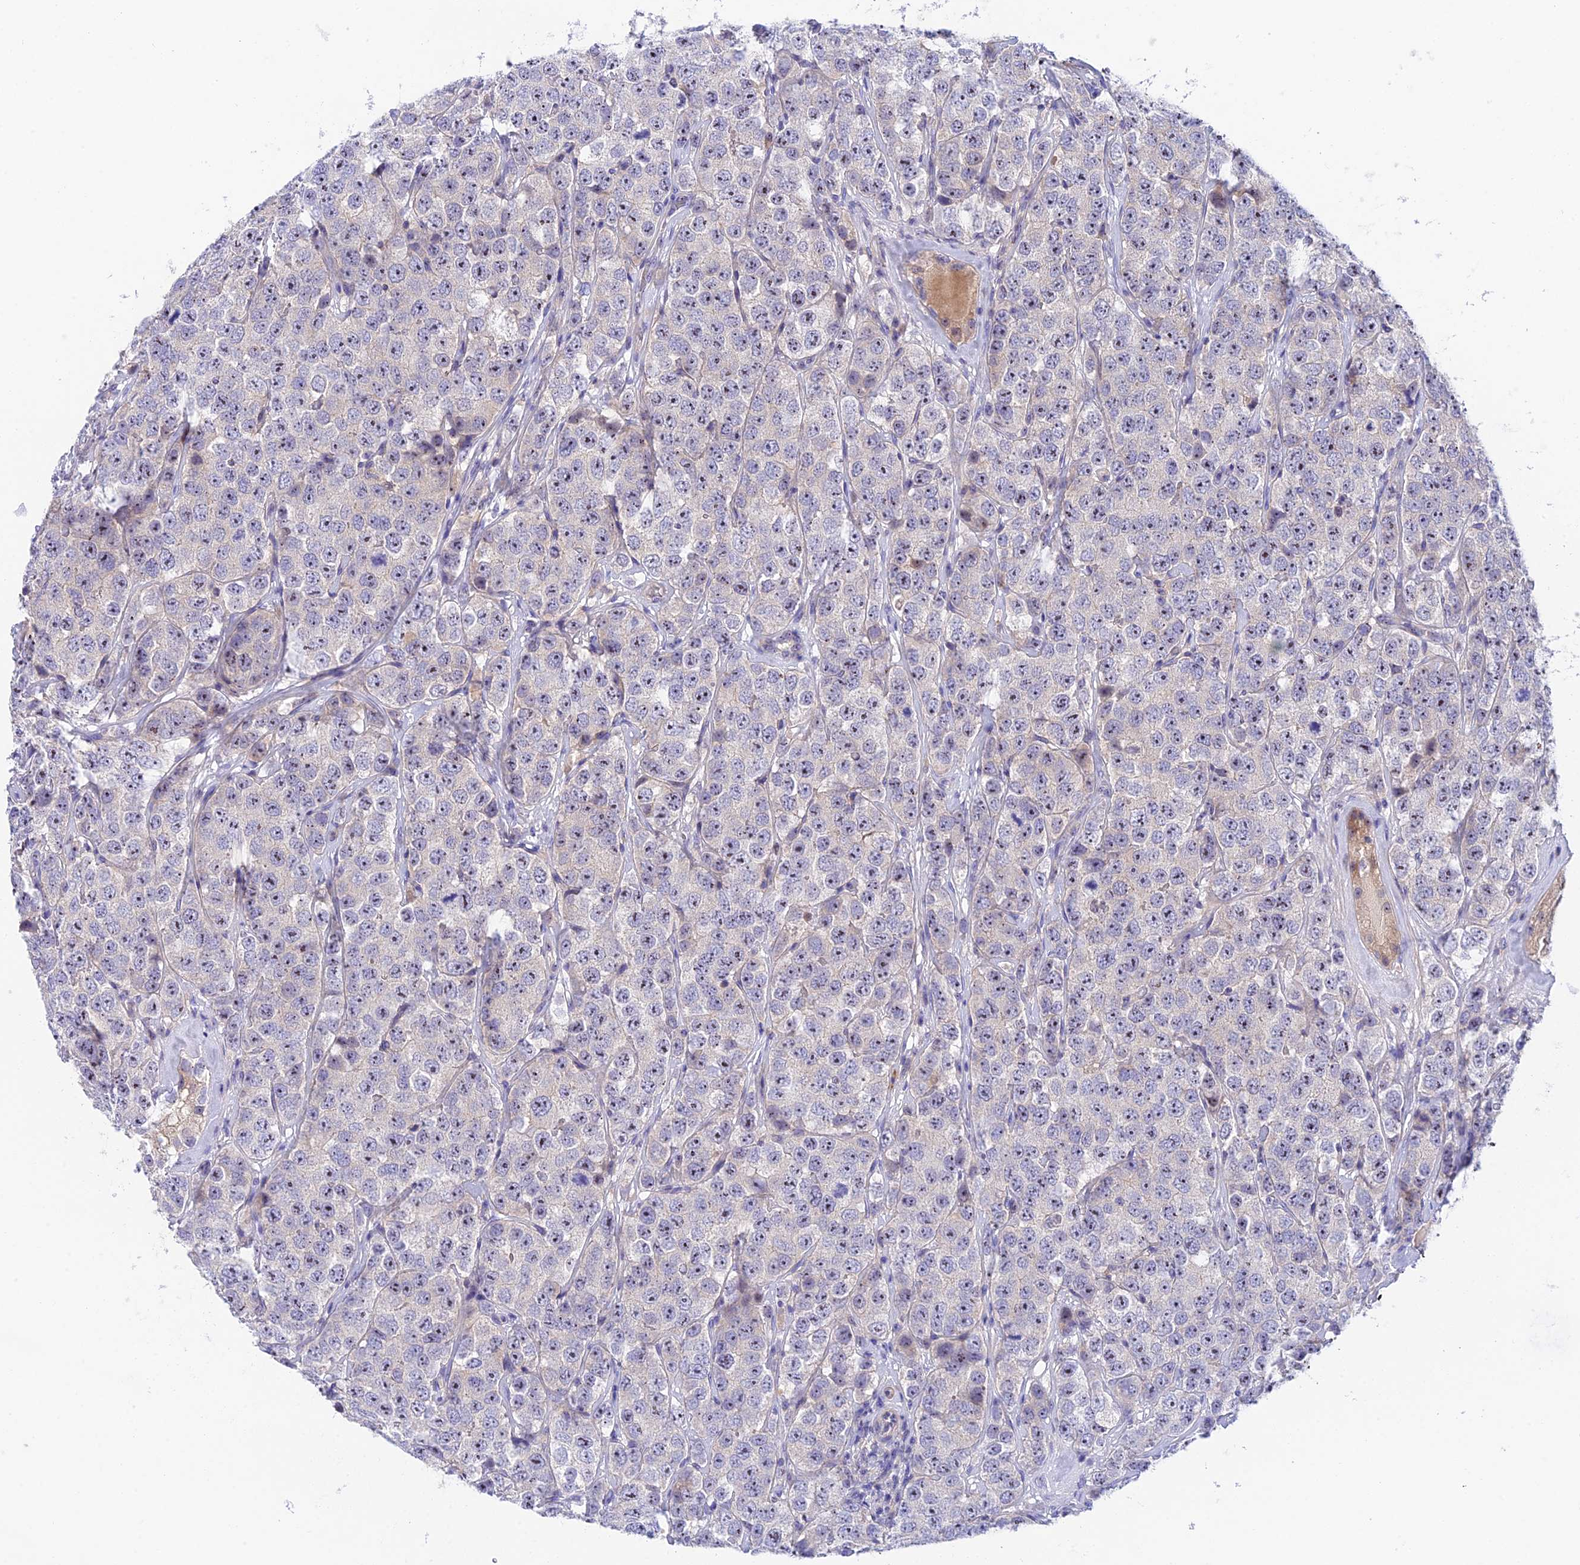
{"staining": {"intensity": "moderate", "quantity": "<25%", "location": "nuclear"}, "tissue": "testis cancer", "cell_type": "Tumor cells", "image_type": "cancer", "snomed": [{"axis": "morphology", "description": "Seminoma, NOS"}, {"axis": "topography", "description": "Testis"}], "caption": "Testis cancer (seminoma) stained with a protein marker demonstrates moderate staining in tumor cells.", "gene": "DUSP29", "patient": {"sex": "male", "age": 28}}